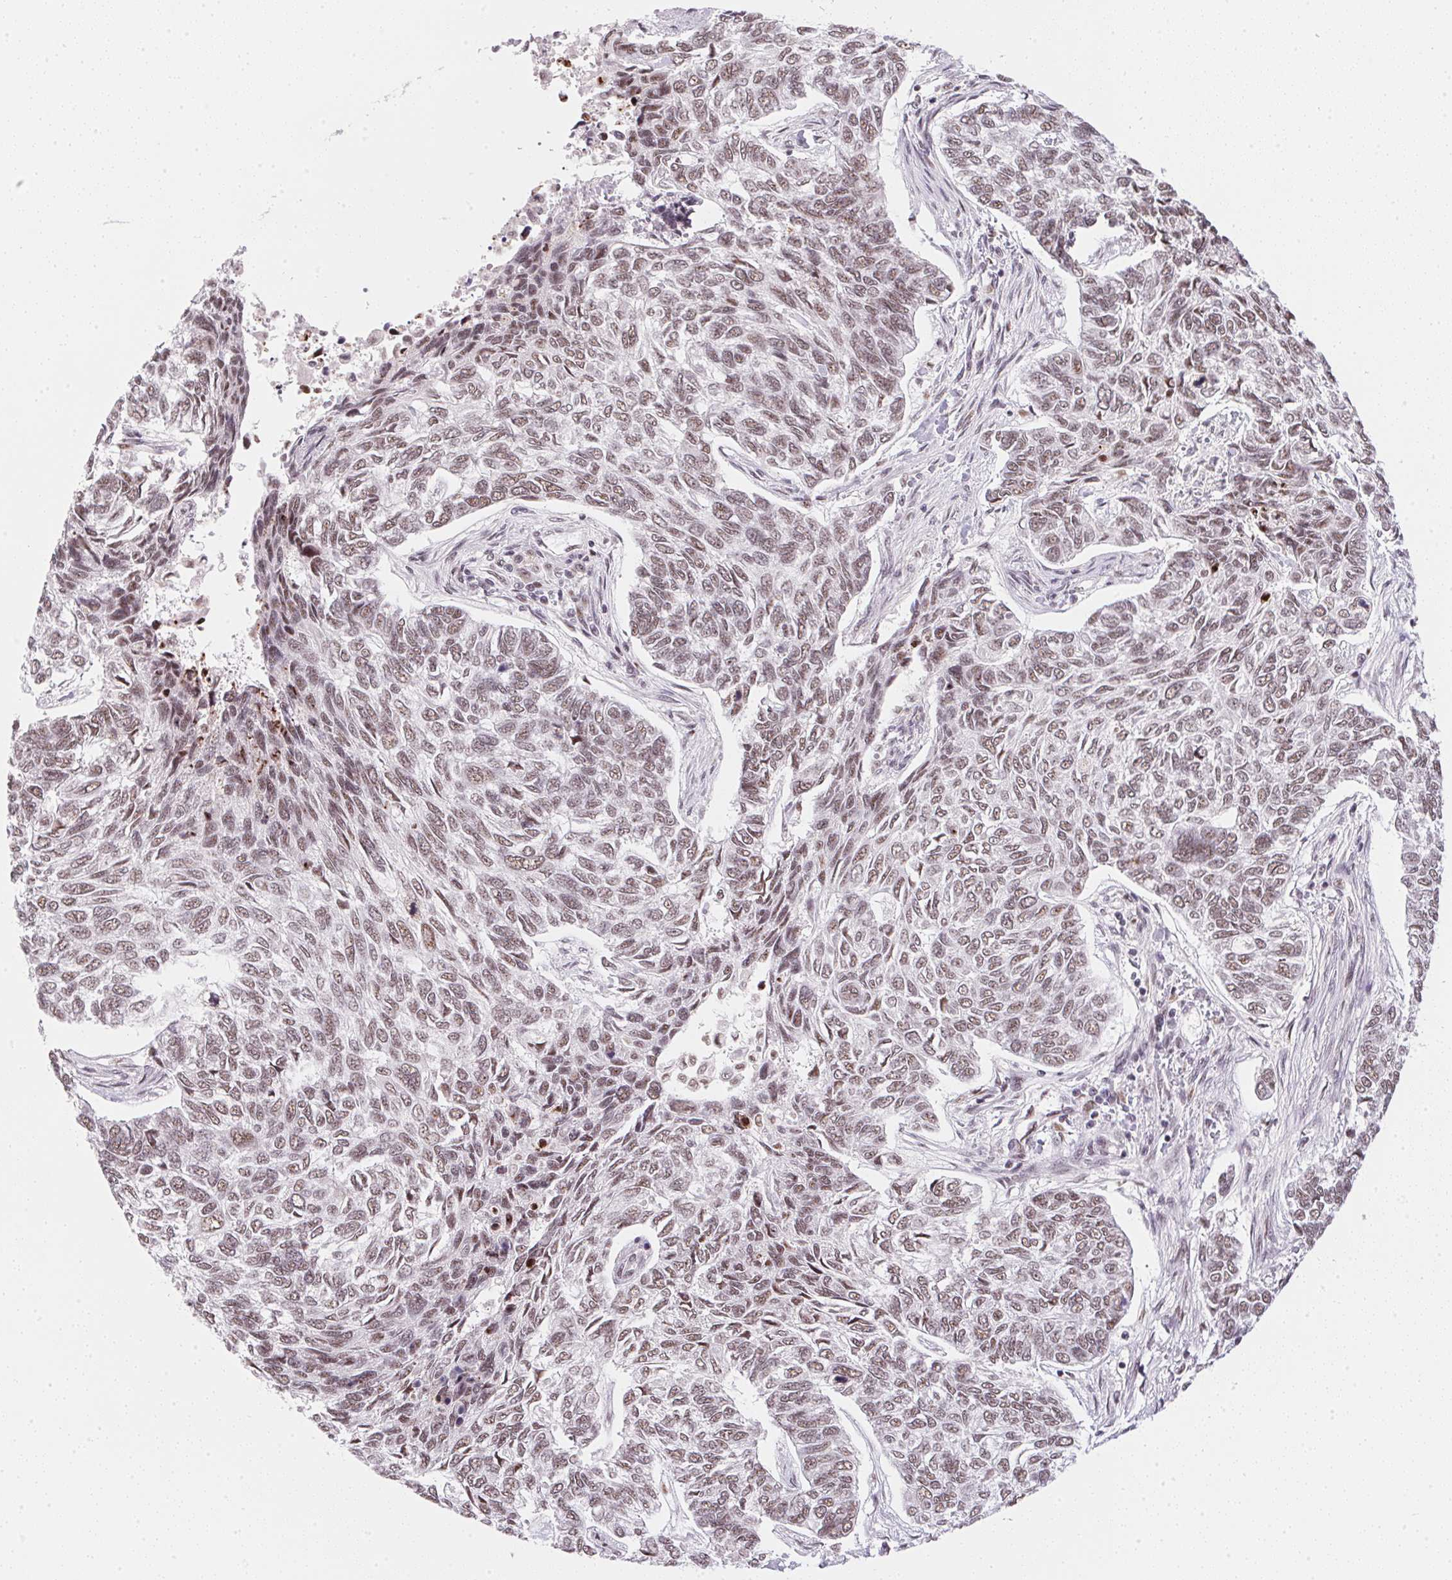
{"staining": {"intensity": "weak", "quantity": ">75%", "location": "nuclear"}, "tissue": "skin cancer", "cell_type": "Tumor cells", "image_type": "cancer", "snomed": [{"axis": "morphology", "description": "Basal cell carcinoma"}, {"axis": "topography", "description": "Skin"}], "caption": "Immunohistochemical staining of human skin cancer (basal cell carcinoma) displays low levels of weak nuclear protein positivity in about >75% of tumor cells.", "gene": "SRSF7", "patient": {"sex": "female", "age": 65}}